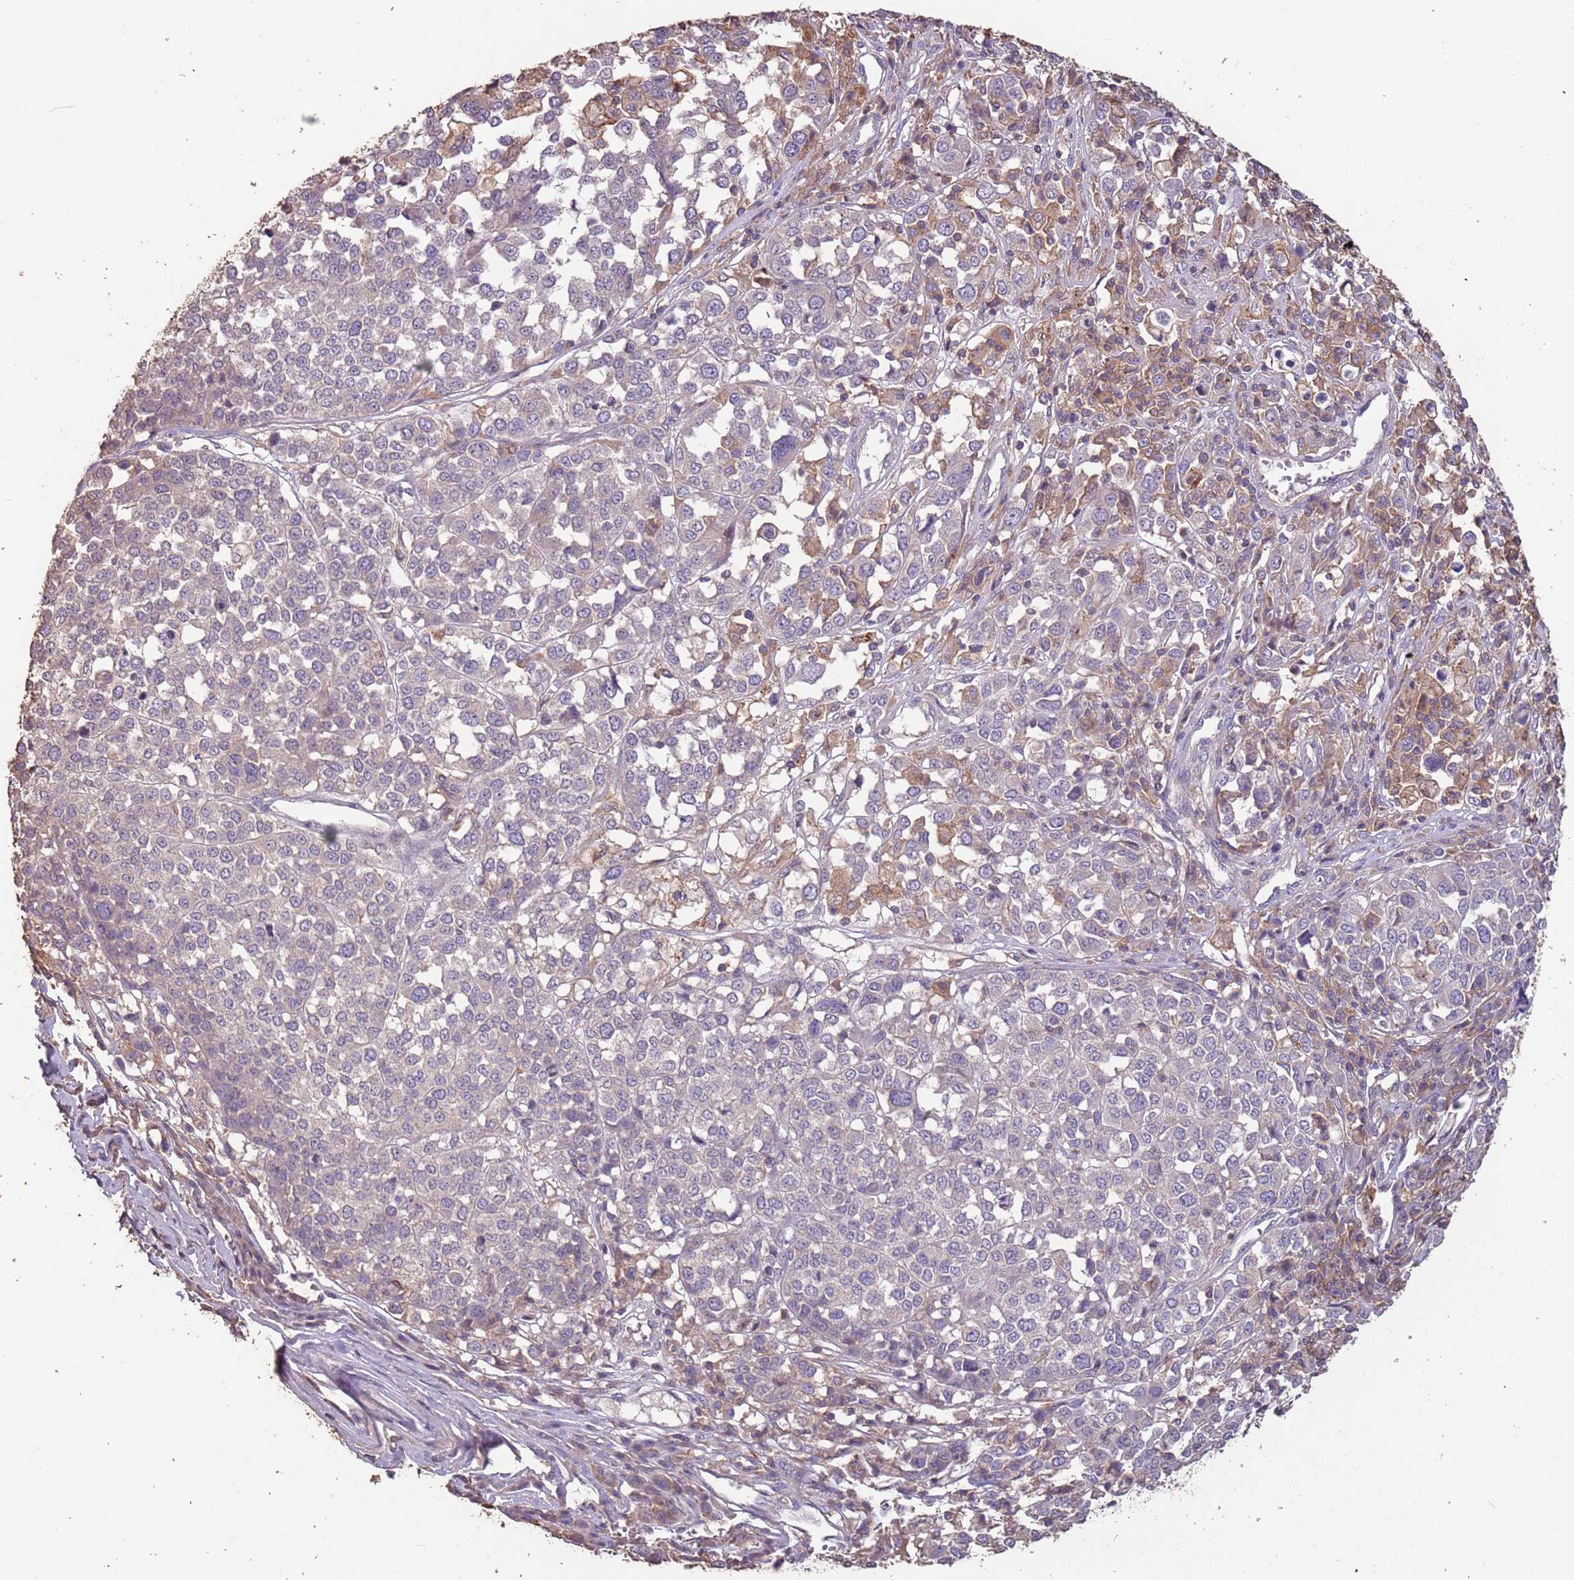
{"staining": {"intensity": "negative", "quantity": "none", "location": "none"}, "tissue": "melanoma", "cell_type": "Tumor cells", "image_type": "cancer", "snomed": [{"axis": "morphology", "description": "Malignant melanoma, Metastatic site"}, {"axis": "topography", "description": "Lymph node"}], "caption": "Tumor cells show no significant protein expression in melanoma.", "gene": "FECH", "patient": {"sex": "male", "age": 44}}